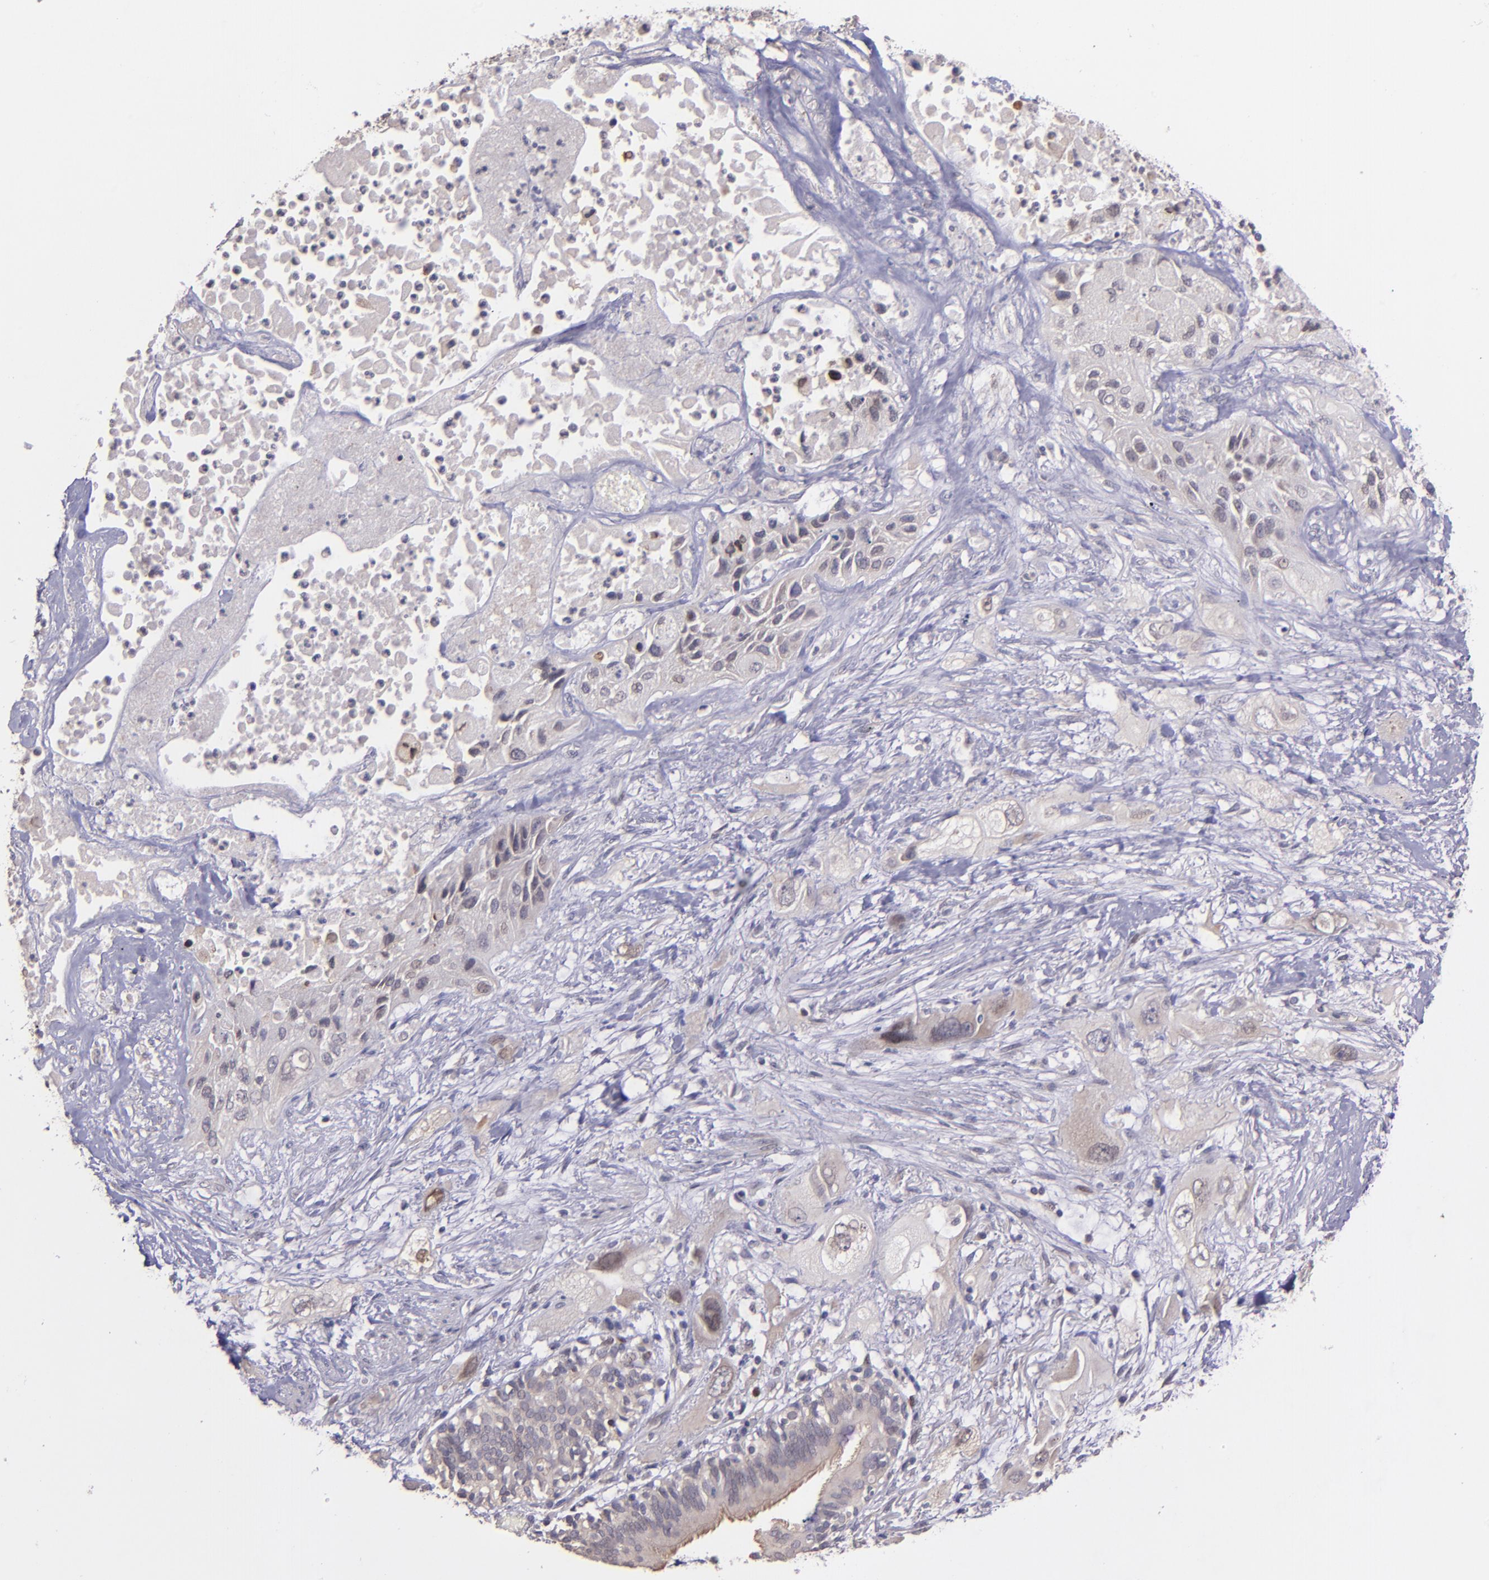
{"staining": {"intensity": "weak", "quantity": "<25%", "location": "cytoplasmic/membranous"}, "tissue": "lung cancer", "cell_type": "Tumor cells", "image_type": "cancer", "snomed": [{"axis": "morphology", "description": "Squamous cell carcinoma, NOS"}, {"axis": "topography", "description": "Lung"}], "caption": "Squamous cell carcinoma (lung) stained for a protein using immunohistochemistry (IHC) exhibits no positivity tumor cells.", "gene": "NUP62CL", "patient": {"sex": "female", "age": 76}}